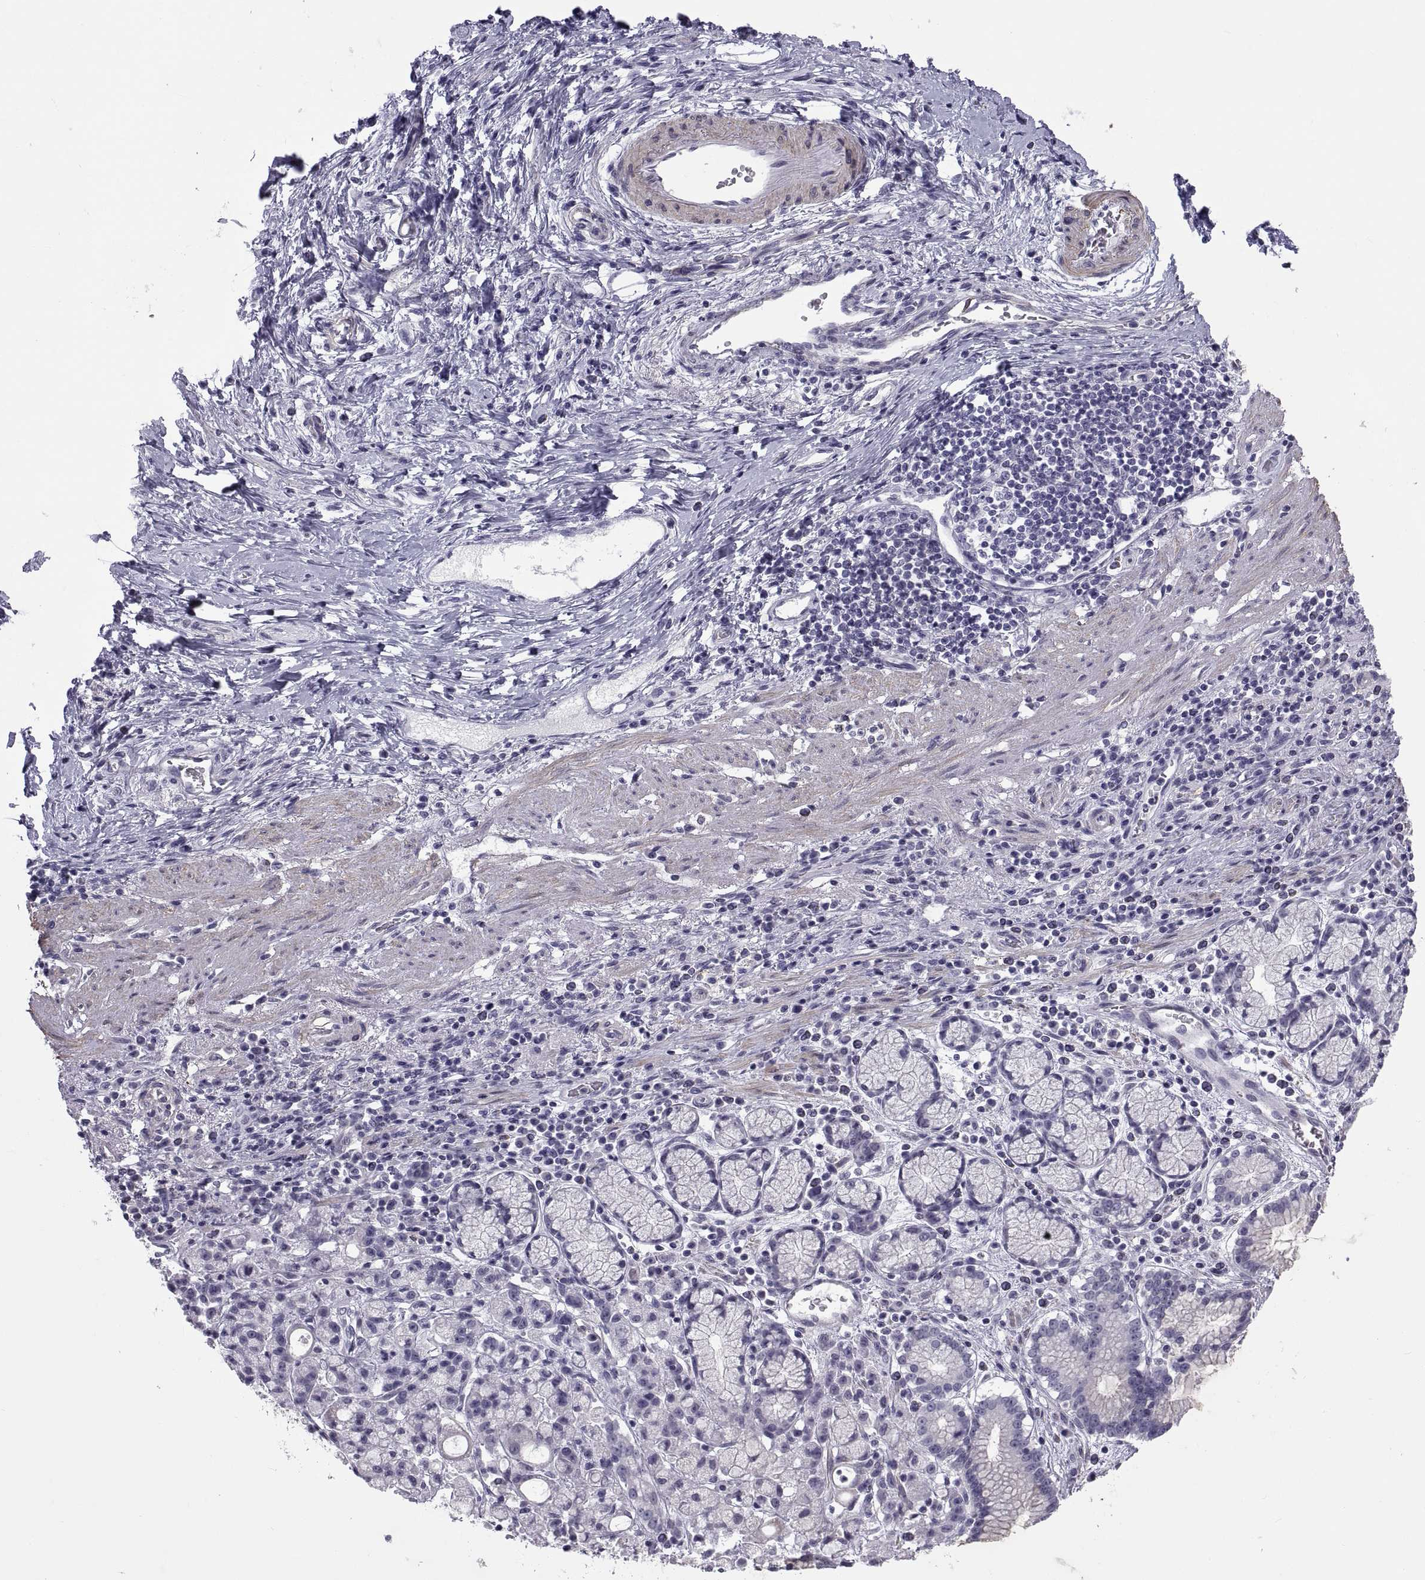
{"staining": {"intensity": "negative", "quantity": "none", "location": "none"}, "tissue": "stomach cancer", "cell_type": "Tumor cells", "image_type": "cancer", "snomed": [{"axis": "morphology", "description": "Adenocarcinoma, NOS"}, {"axis": "topography", "description": "Stomach"}], "caption": "An IHC photomicrograph of stomach adenocarcinoma is shown. There is no staining in tumor cells of stomach adenocarcinoma.", "gene": "MAGEB1", "patient": {"sex": "male", "age": 58}}